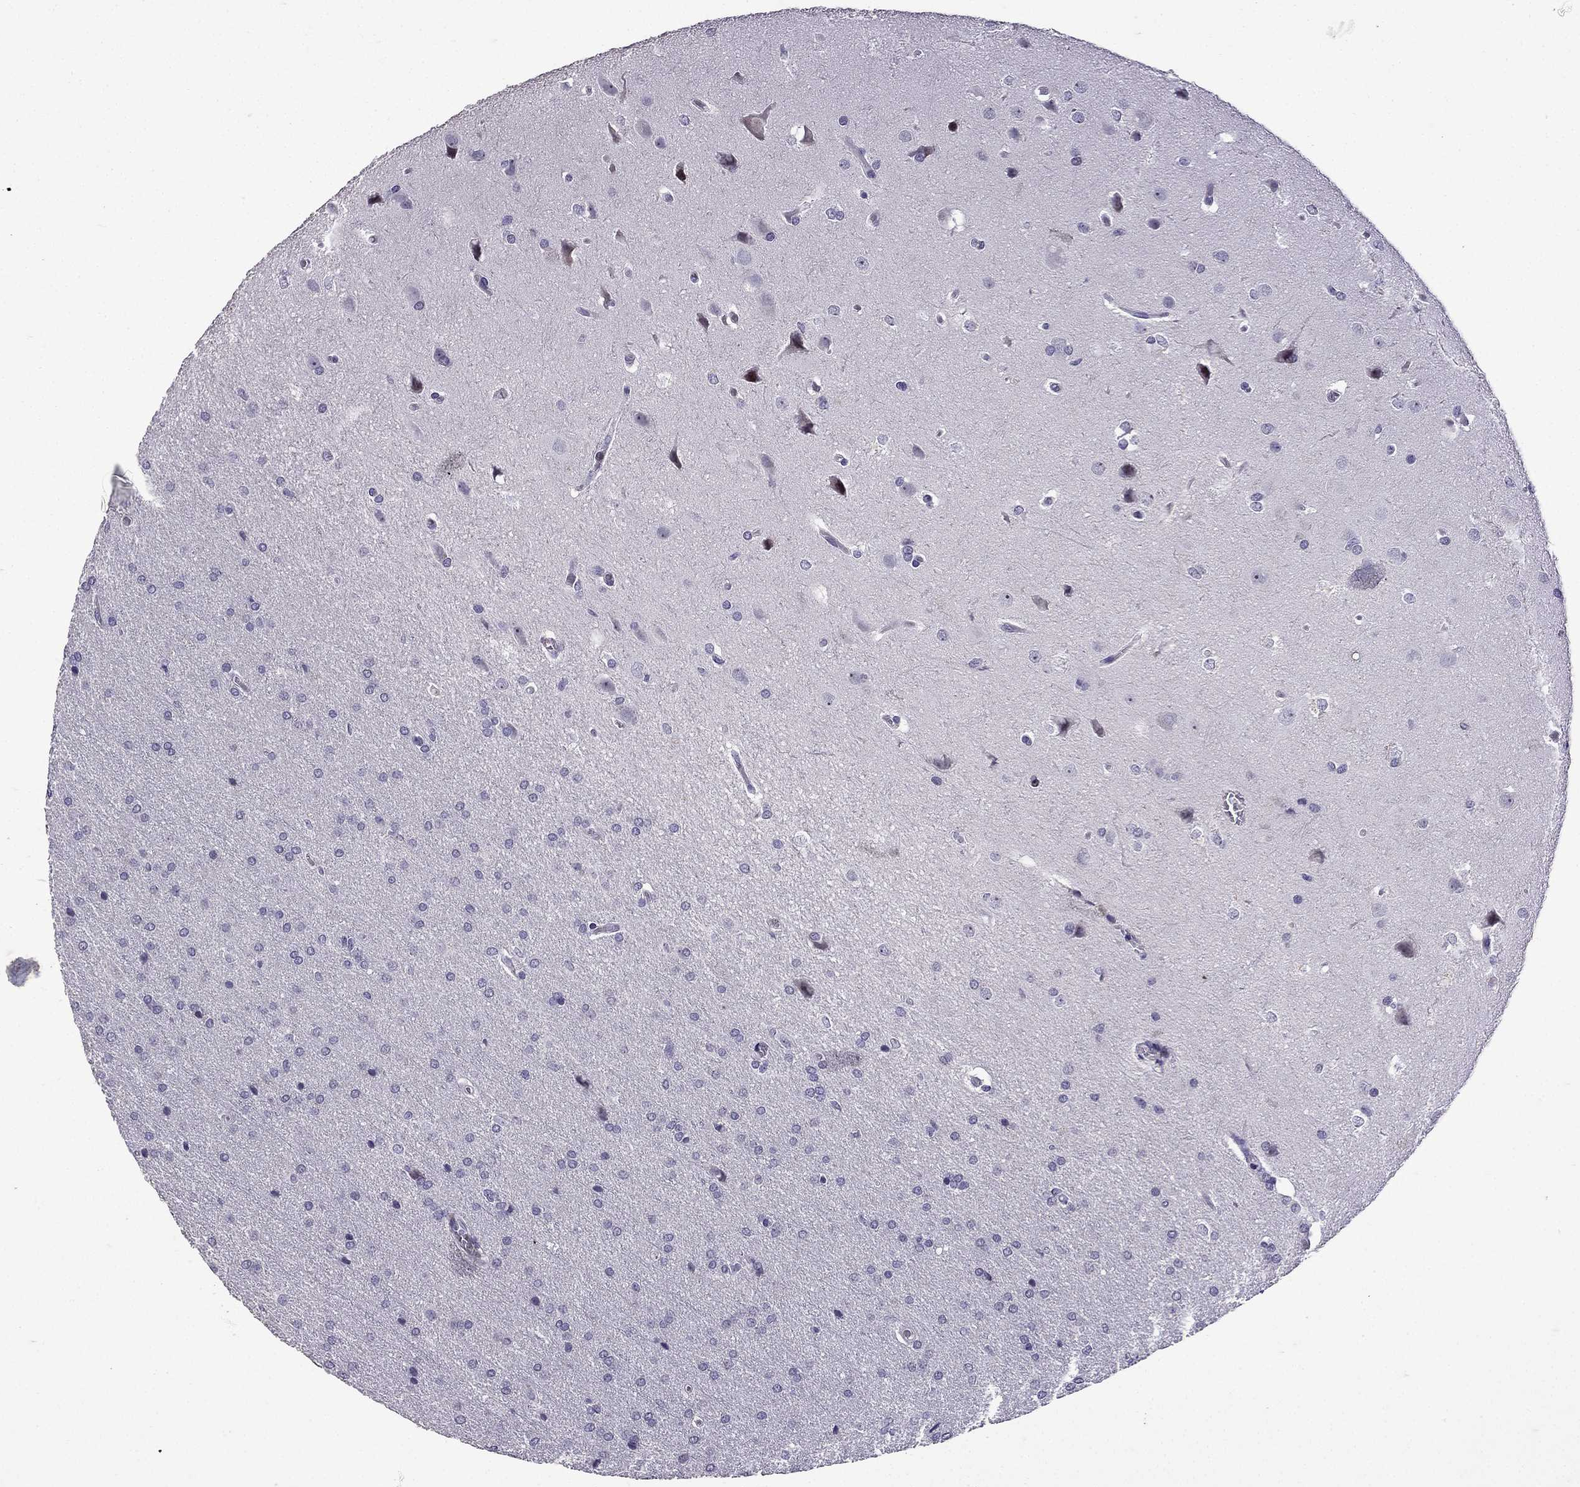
{"staining": {"intensity": "negative", "quantity": "none", "location": "none"}, "tissue": "glioma", "cell_type": "Tumor cells", "image_type": "cancer", "snomed": [{"axis": "morphology", "description": "Glioma, malignant, Low grade"}, {"axis": "topography", "description": "Brain"}], "caption": "Tumor cells show no significant expression in low-grade glioma (malignant).", "gene": "TTN", "patient": {"sex": "female", "age": 32}}